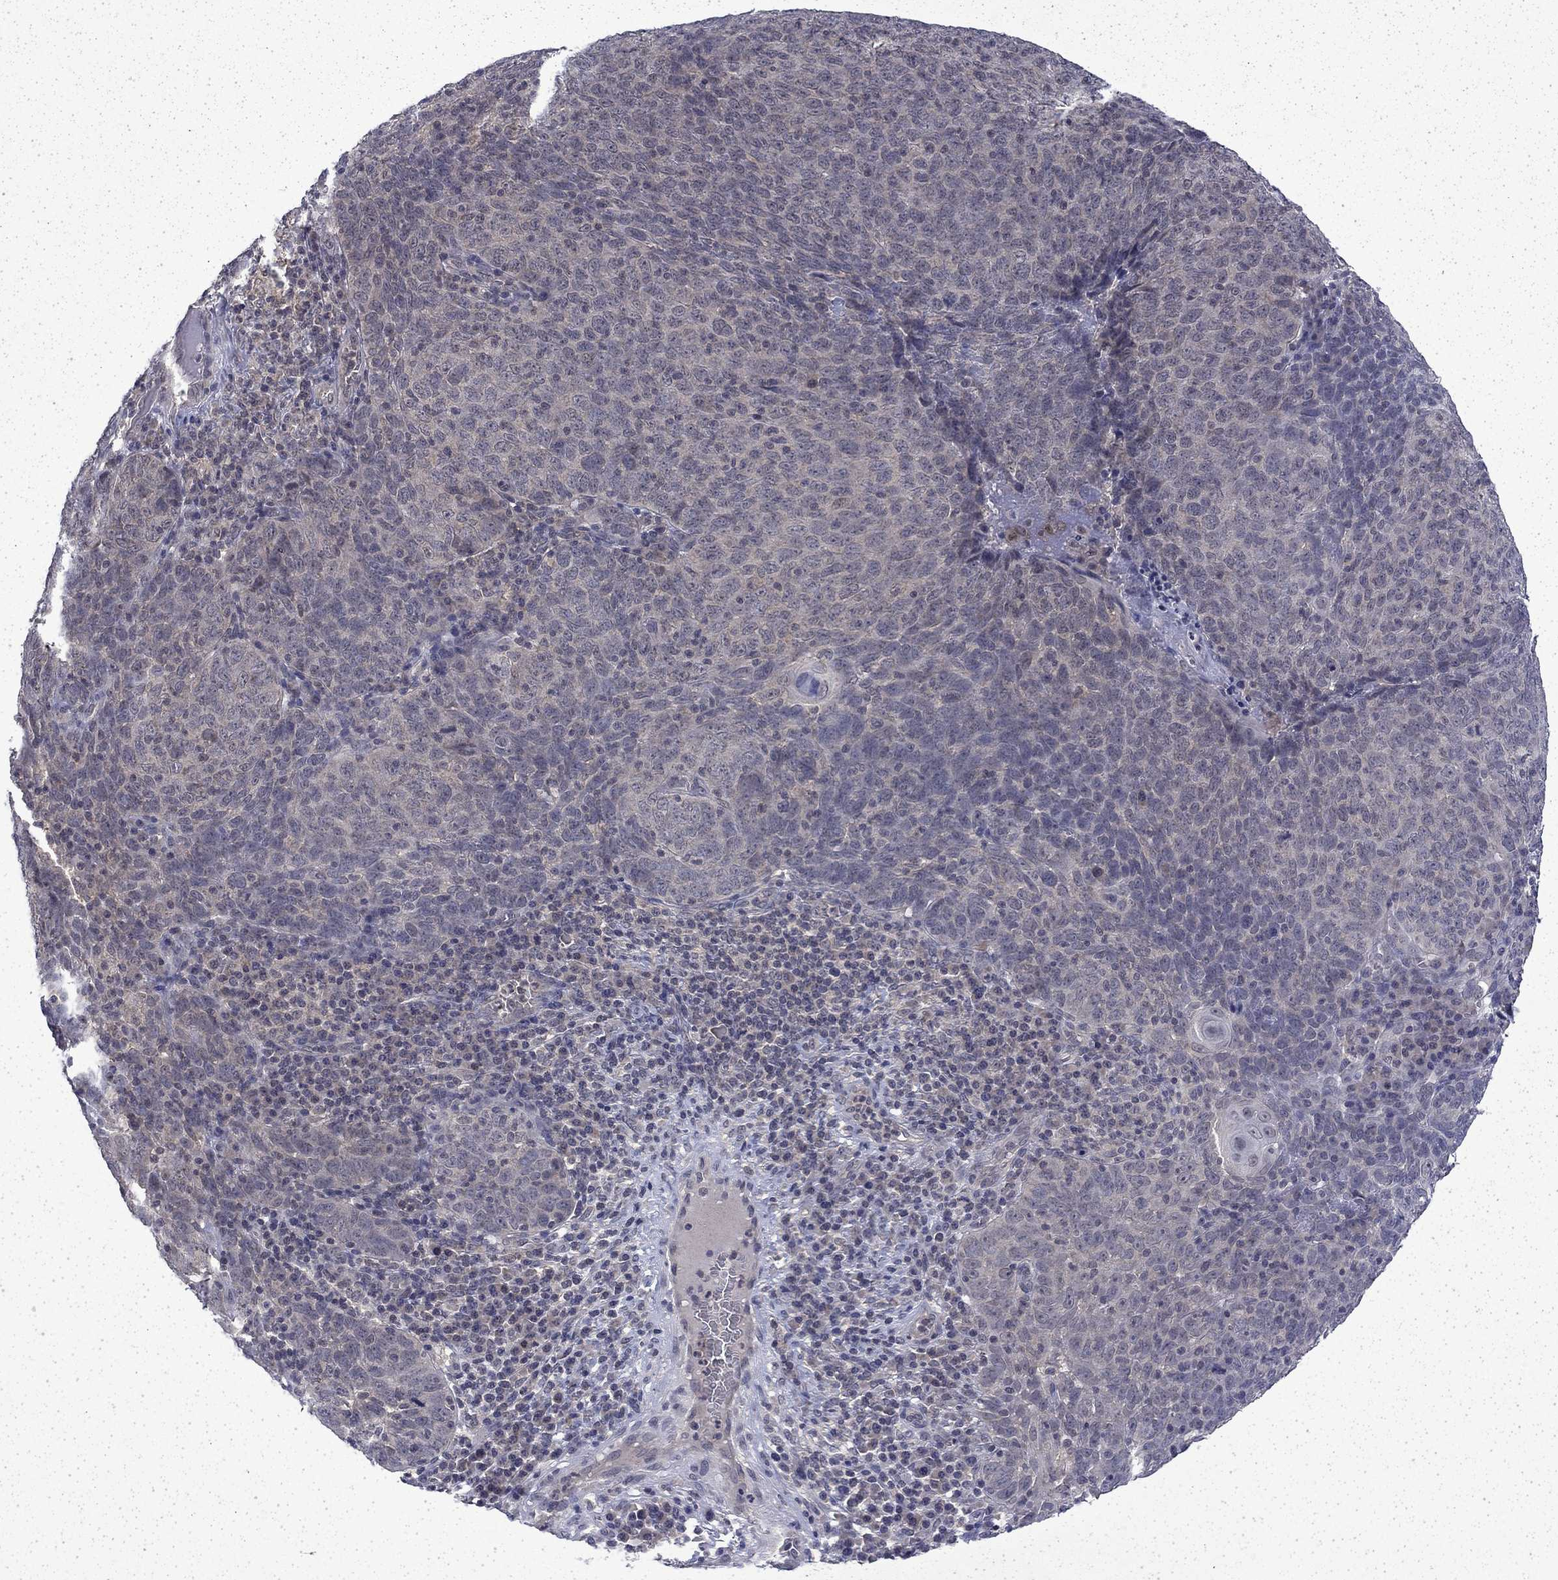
{"staining": {"intensity": "negative", "quantity": "none", "location": "none"}, "tissue": "skin cancer", "cell_type": "Tumor cells", "image_type": "cancer", "snomed": [{"axis": "morphology", "description": "Squamous cell carcinoma, NOS"}, {"axis": "topography", "description": "Skin"}, {"axis": "topography", "description": "Anal"}], "caption": "Immunohistochemistry micrograph of neoplastic tissue: human skin cancer (squamous cell carcinoma) stained with DAB (3,3'-diaminobenzidine) reveals no significant protein staining in tumor cells.", "gene": "CHAT", "patient": {"sex": "female", "age": 51}}